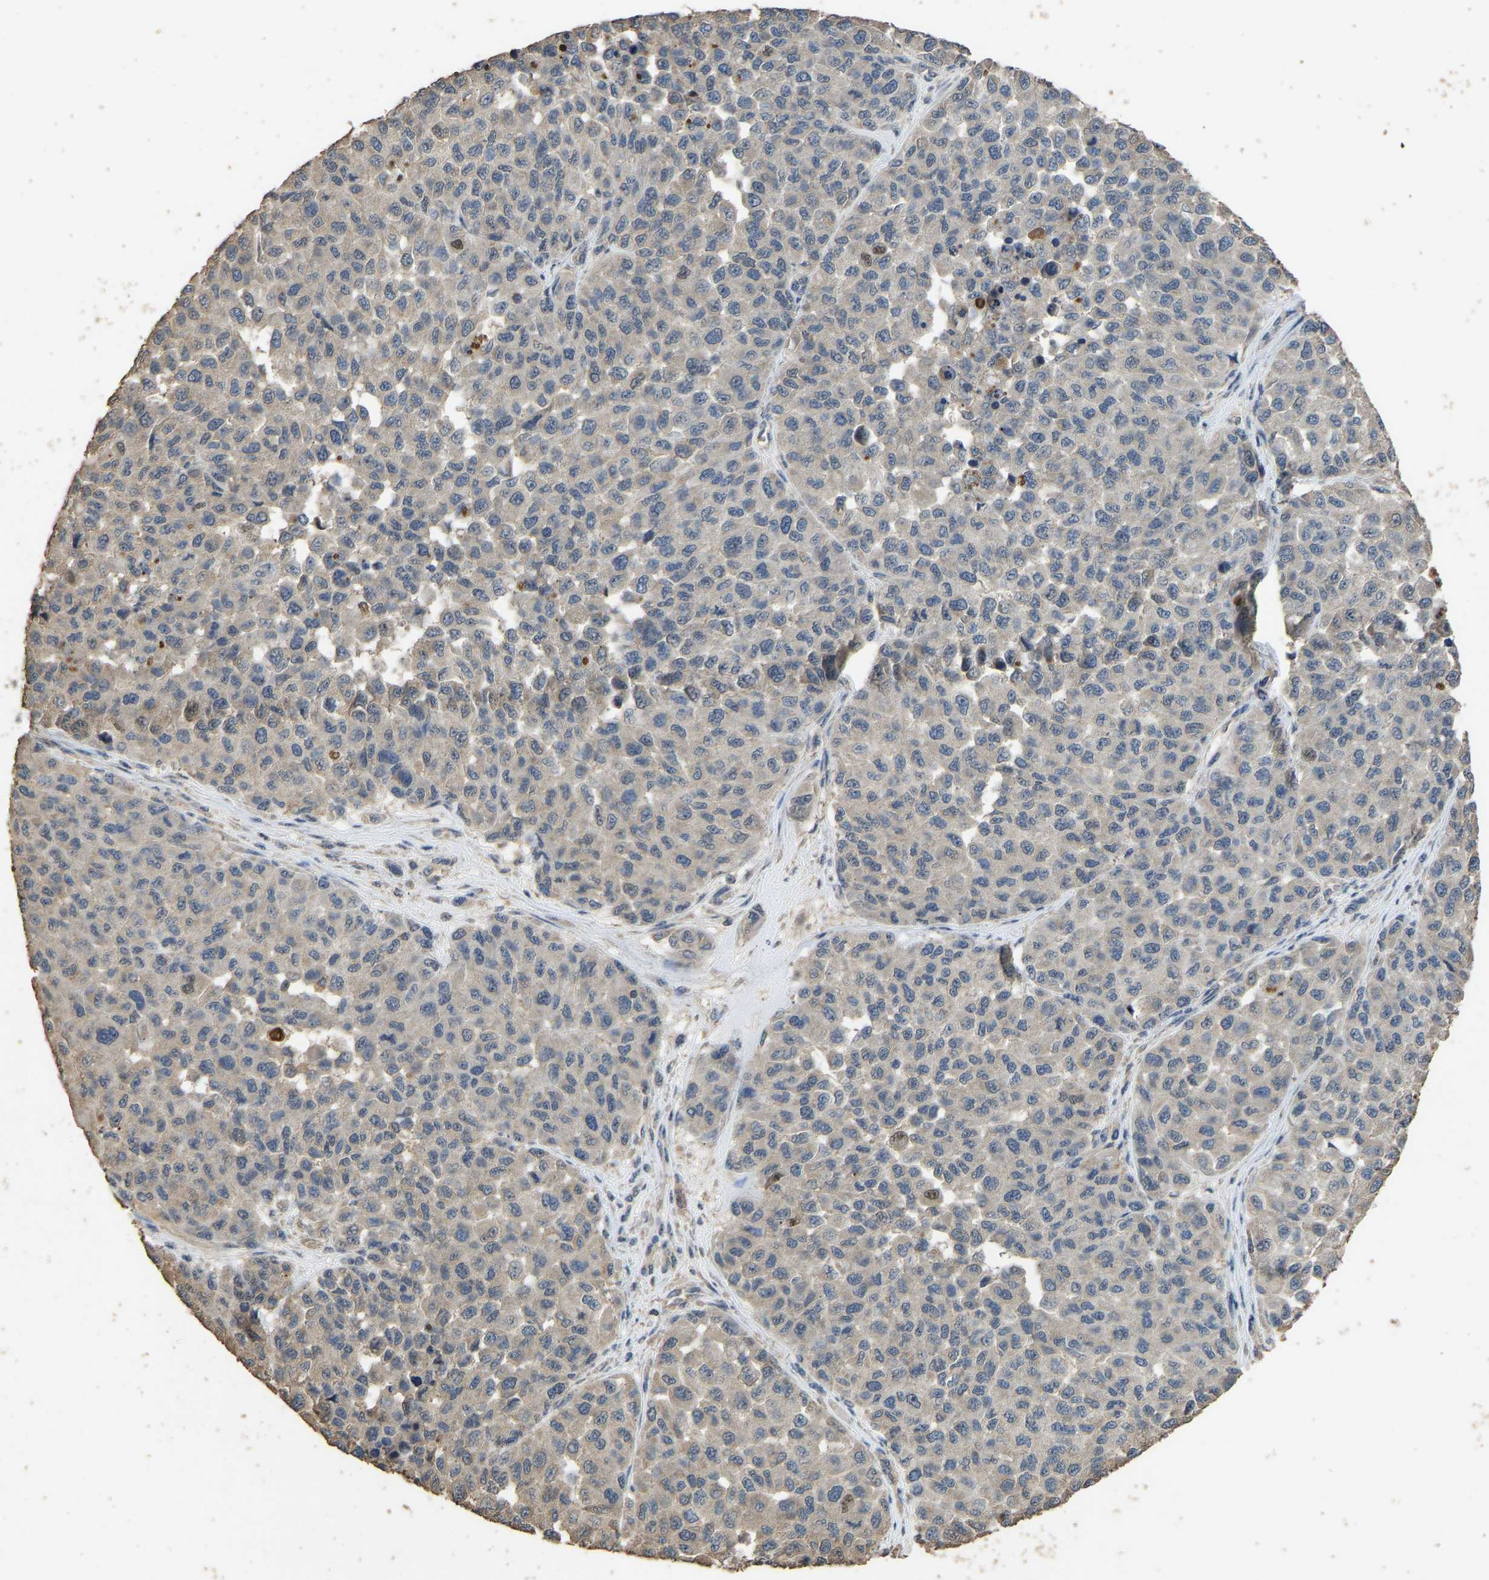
{"staining": {"intensity": "weak", "quantity": "<25%", "location": "cytoplasmic/membranous"}, "tissue": "melanoma", "cell_type": "Tumor cells", "image_type": "cancer", "snomed": [{"axis": "morphology", "description": "Malignant melanoma, NOS"}, {"axis": "topography", "description": "Skin"}], "caption": "Immunohistochemistry image of neoplastic tissue: melanoma stained with DAB (3,3'-diaminobenzidine) exhibits no significant protein staining in tumor cells.", "gene": "CIDEC", "patient": {"sex": "male", "age": 62}}